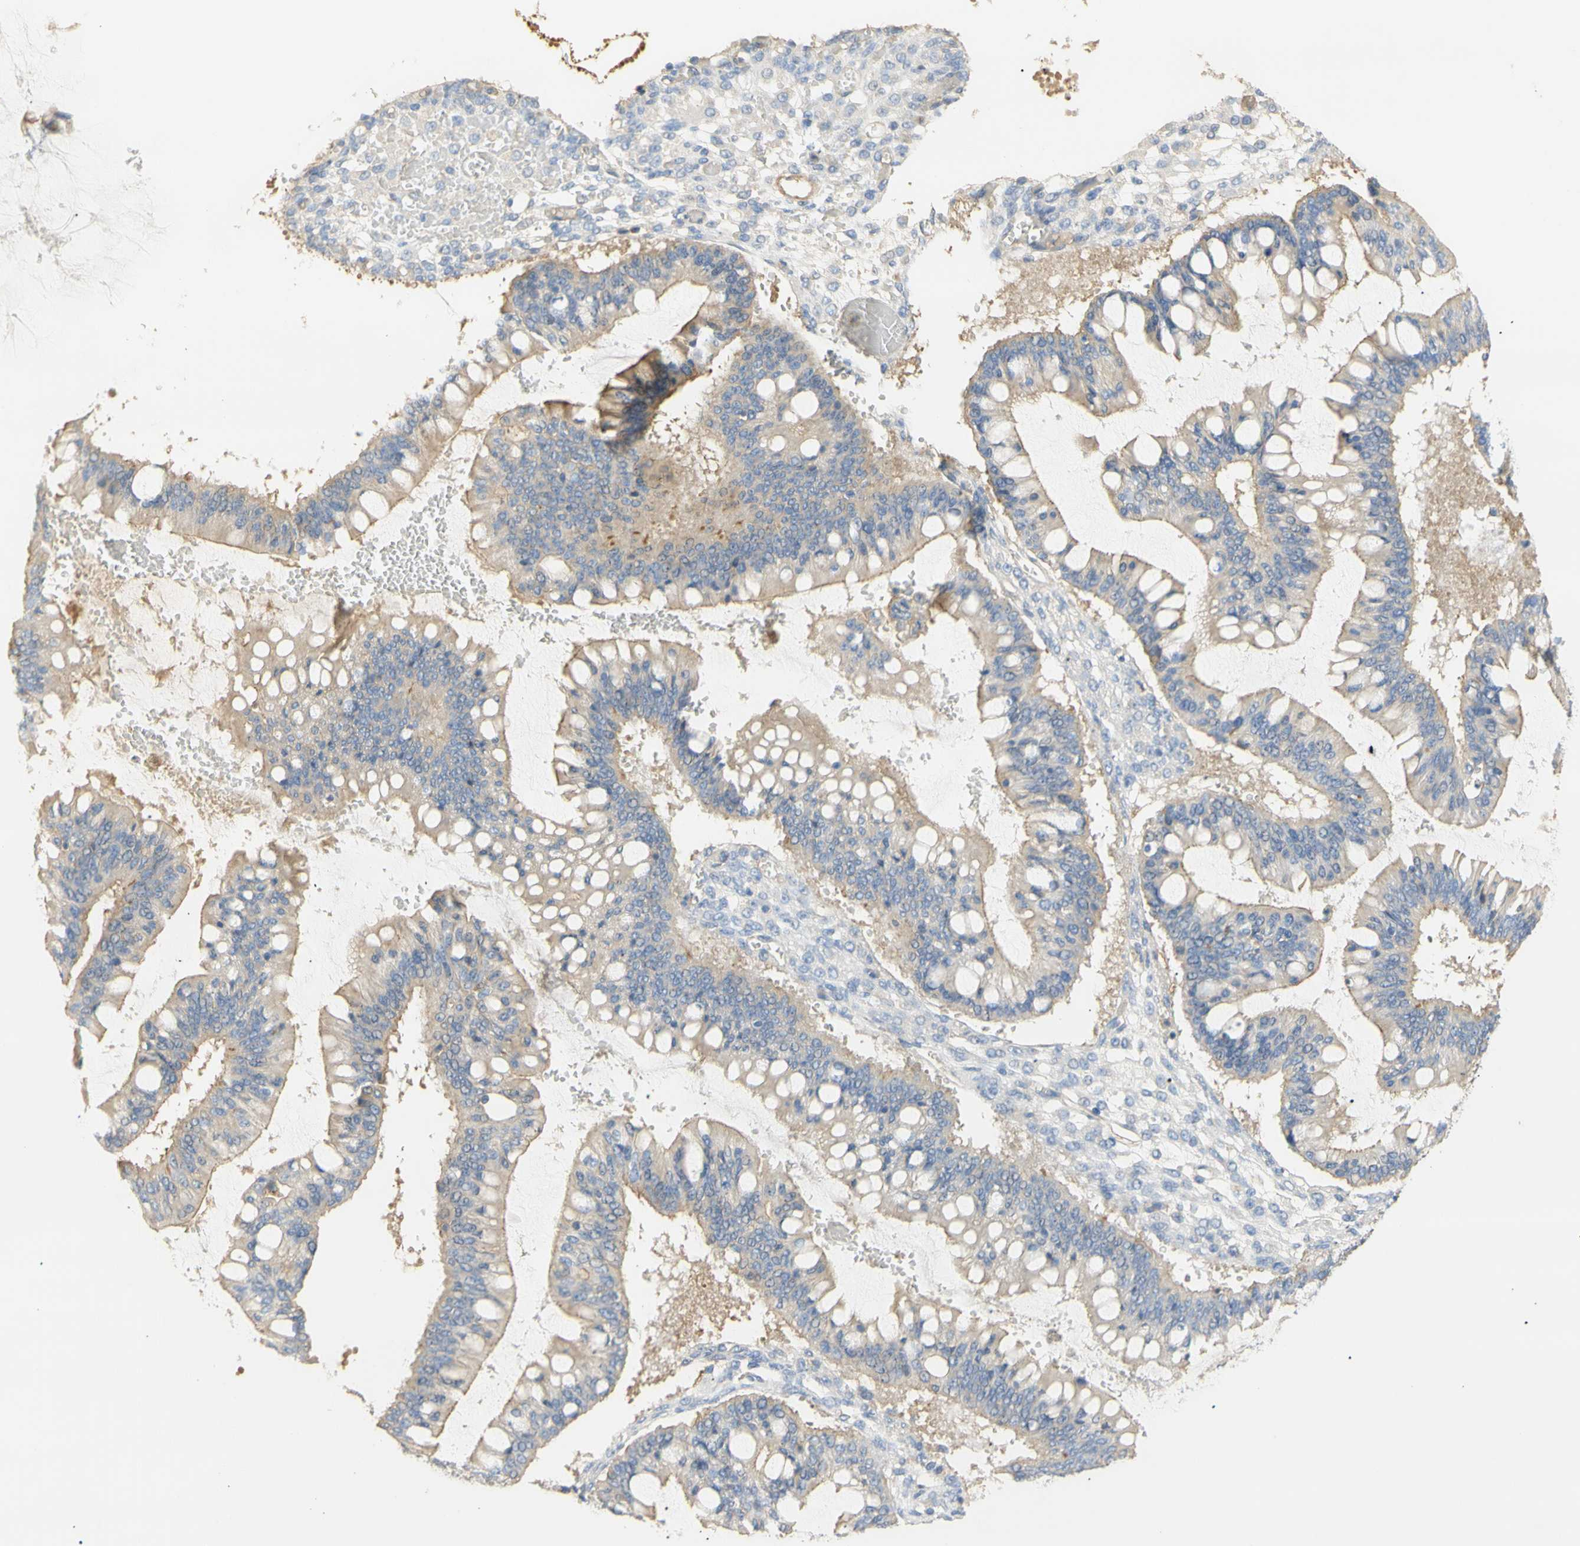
{"staining": {"intensity": "weak", "quantity": "25%-75%", "location": "cytoplasmic/membranous"}, "tissue": "ovarian cancer", "cell_type": "Tumor cells", "image_type": "cancer", "snomed": [{"axis": "morphology", "description": "Cystadenocarcinoma, mucinous, NOS"}, {"axis": "topography", "description": "Ovary"}], "caption": "IHC of human mucinous cystadenocarcinoma (ovarian) exhibits low levels of weak cytoplasmic/membranous expression in about 25%-75% of tumor cells. The protein is stained brown, and the nuclei are stained in blue (DAB IHC with brightfield microscopy, high magnification).", "gene": "KCNE4", "patient": {"sex": "female", "age": 73}}